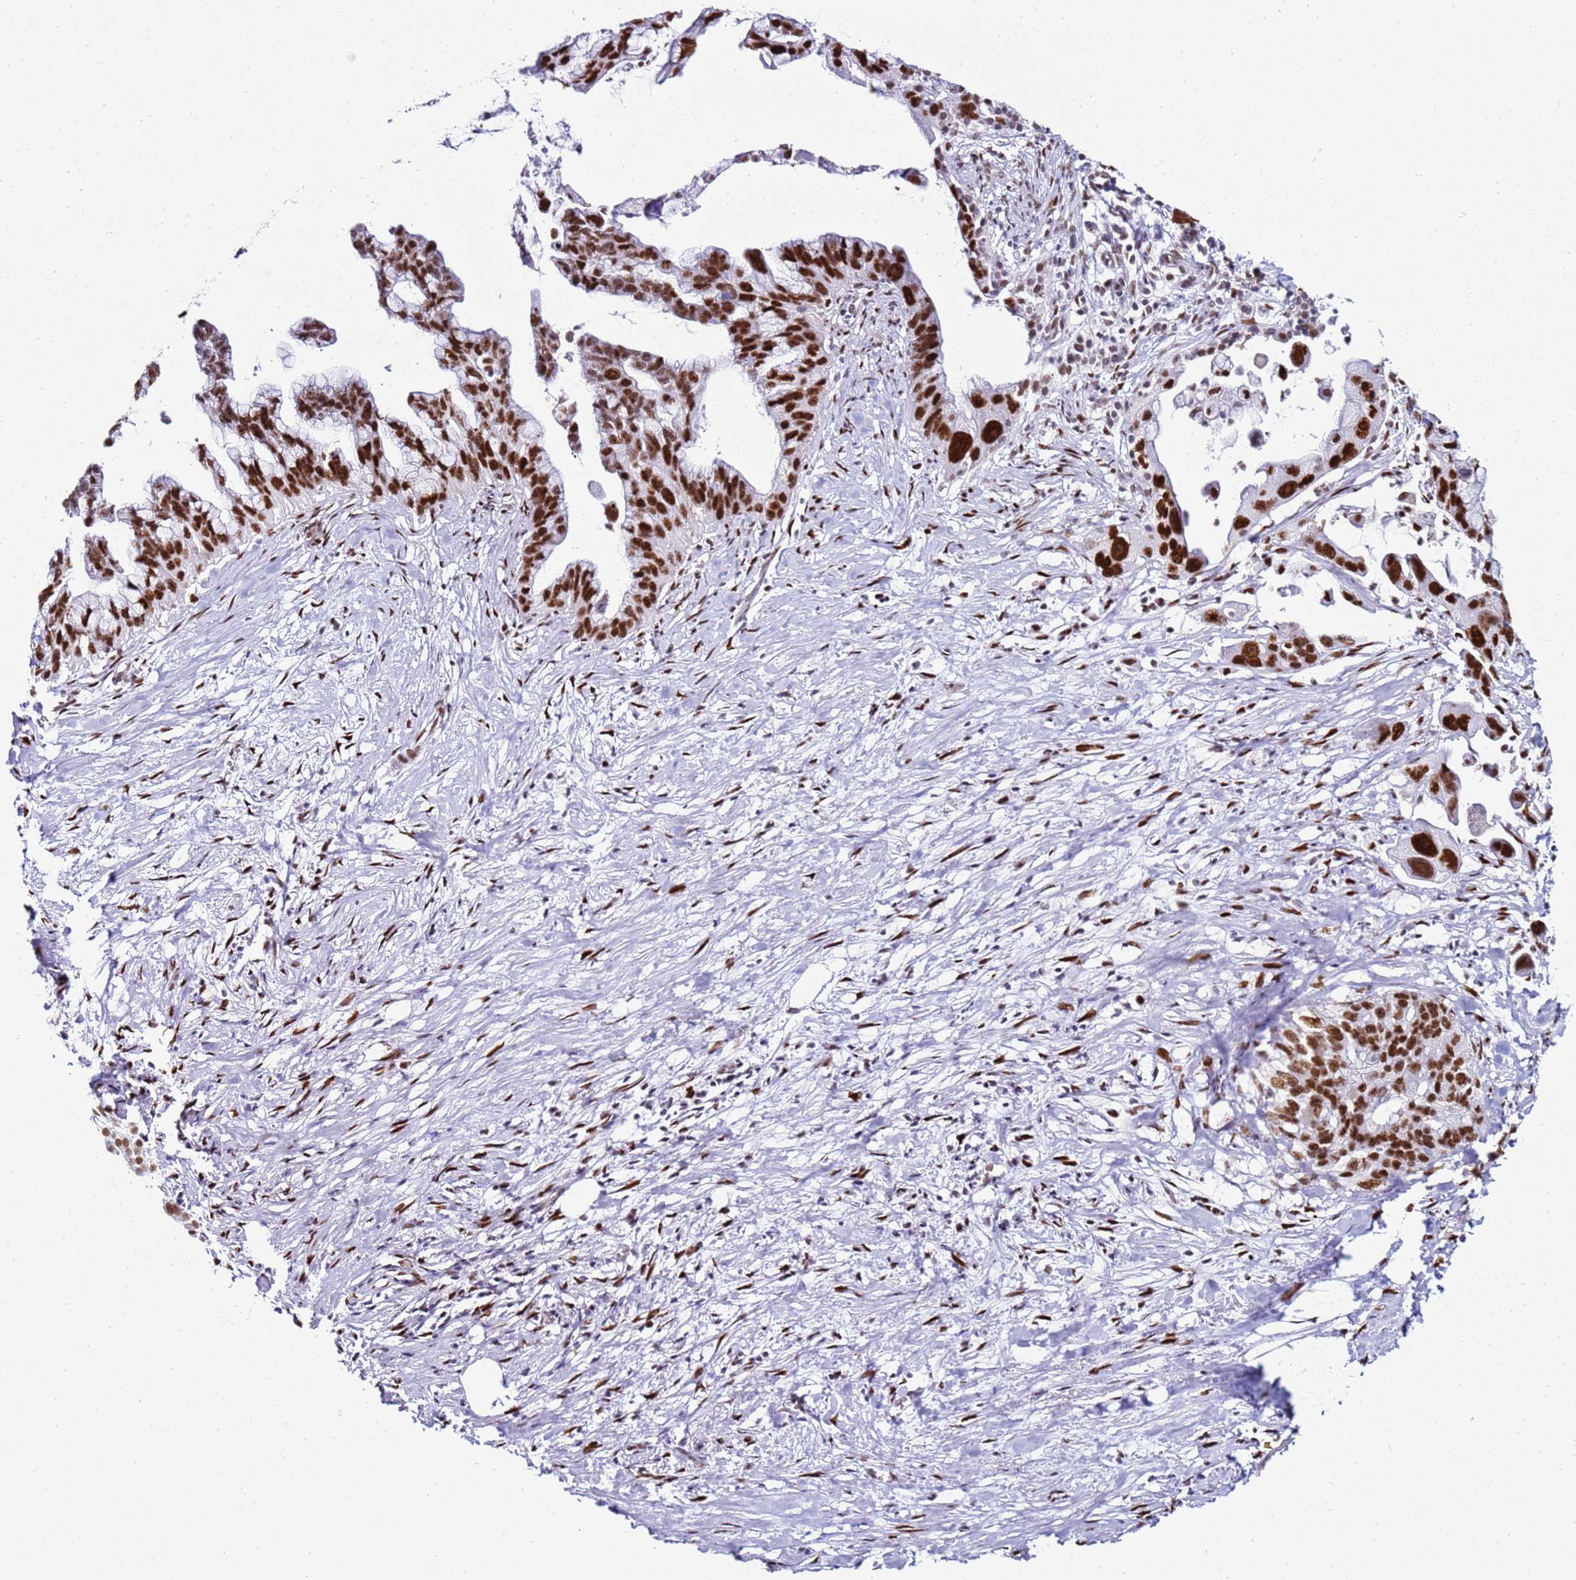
{"staining": {"intensity": "strong", "quantity": ">75%", "location": "nuclear"}, "tissue": "pancreatic cancer", "cell_type": "Tumor cells", "image_type": "cancer", "snomed": [{"axis": "morphology", "description": "Adenocarcinoma, NOS"}, {"axis": "topography", "description": "Pancreas"}], "caption": "Tumor cells reveal high levels of strong nuclear positivity in approximately >75% of cells in pancreatic adenocarcinoma. The staining was performed using DAB (3,3'-diaminobenzidine) to visualize the protein expression in brown, while the nuclei were stained in blue with hematoxylin (Magnification: 20x).", "gene": "KPNA4", "patient": {"sex": "female", "age": 83}}